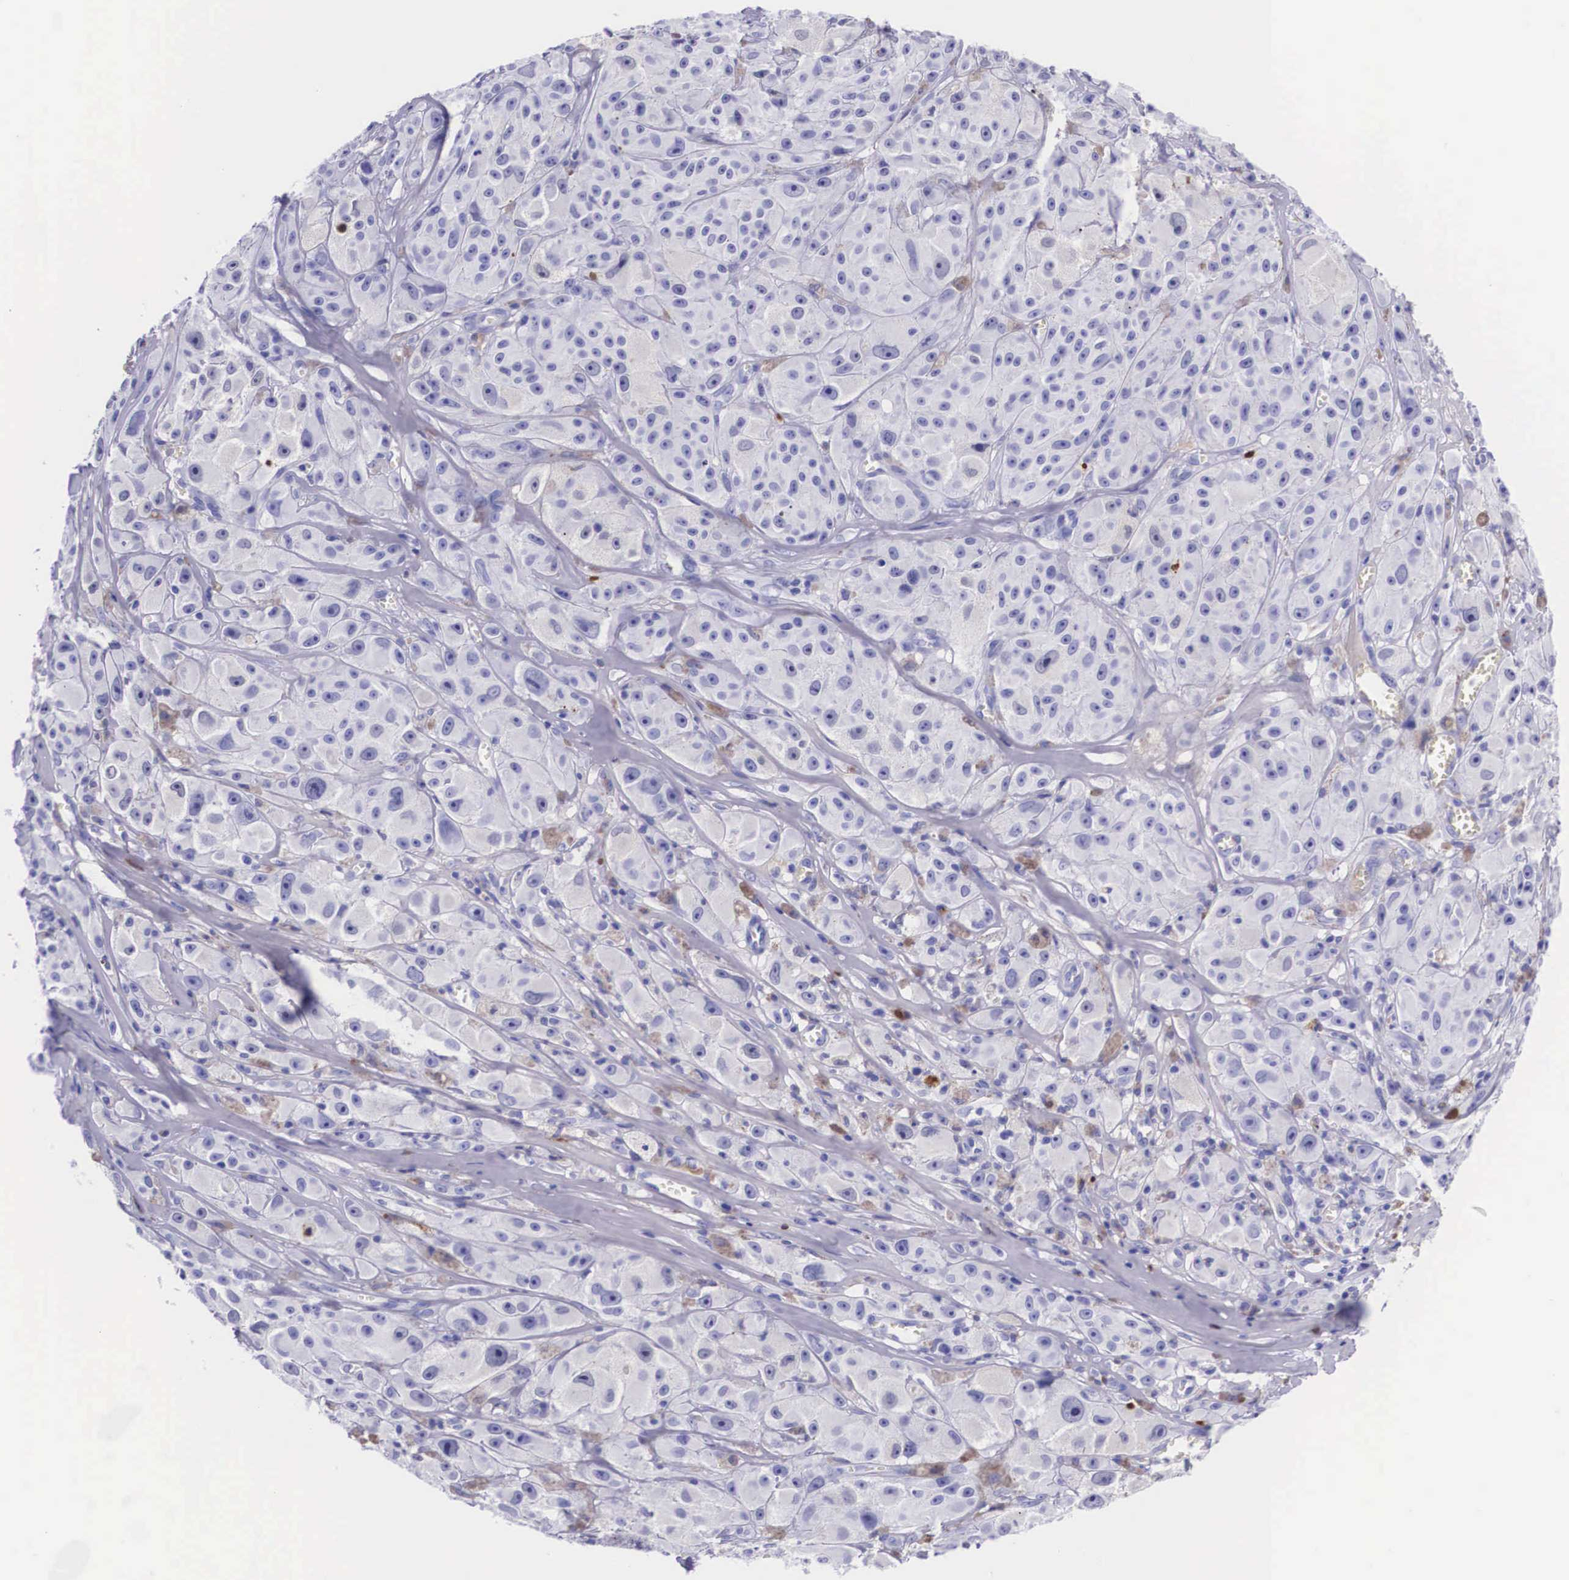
{"staining": {"intensity": "negative", "quantity": "none", "location": "none"}, "tissue": "melanoma", "cell_type": "Tumor cells", "image_type": "cancer", "snomed": [{"axis": "morphology", "description": "Malignant melanoma, NOS"}, {"axis": "topography", "description": "Skin"}], "caption": "Tumor cells are negative for brown protein staining in melanoma.", "gene": "PLG", "patient": {"sex": "male", "age": 56}}